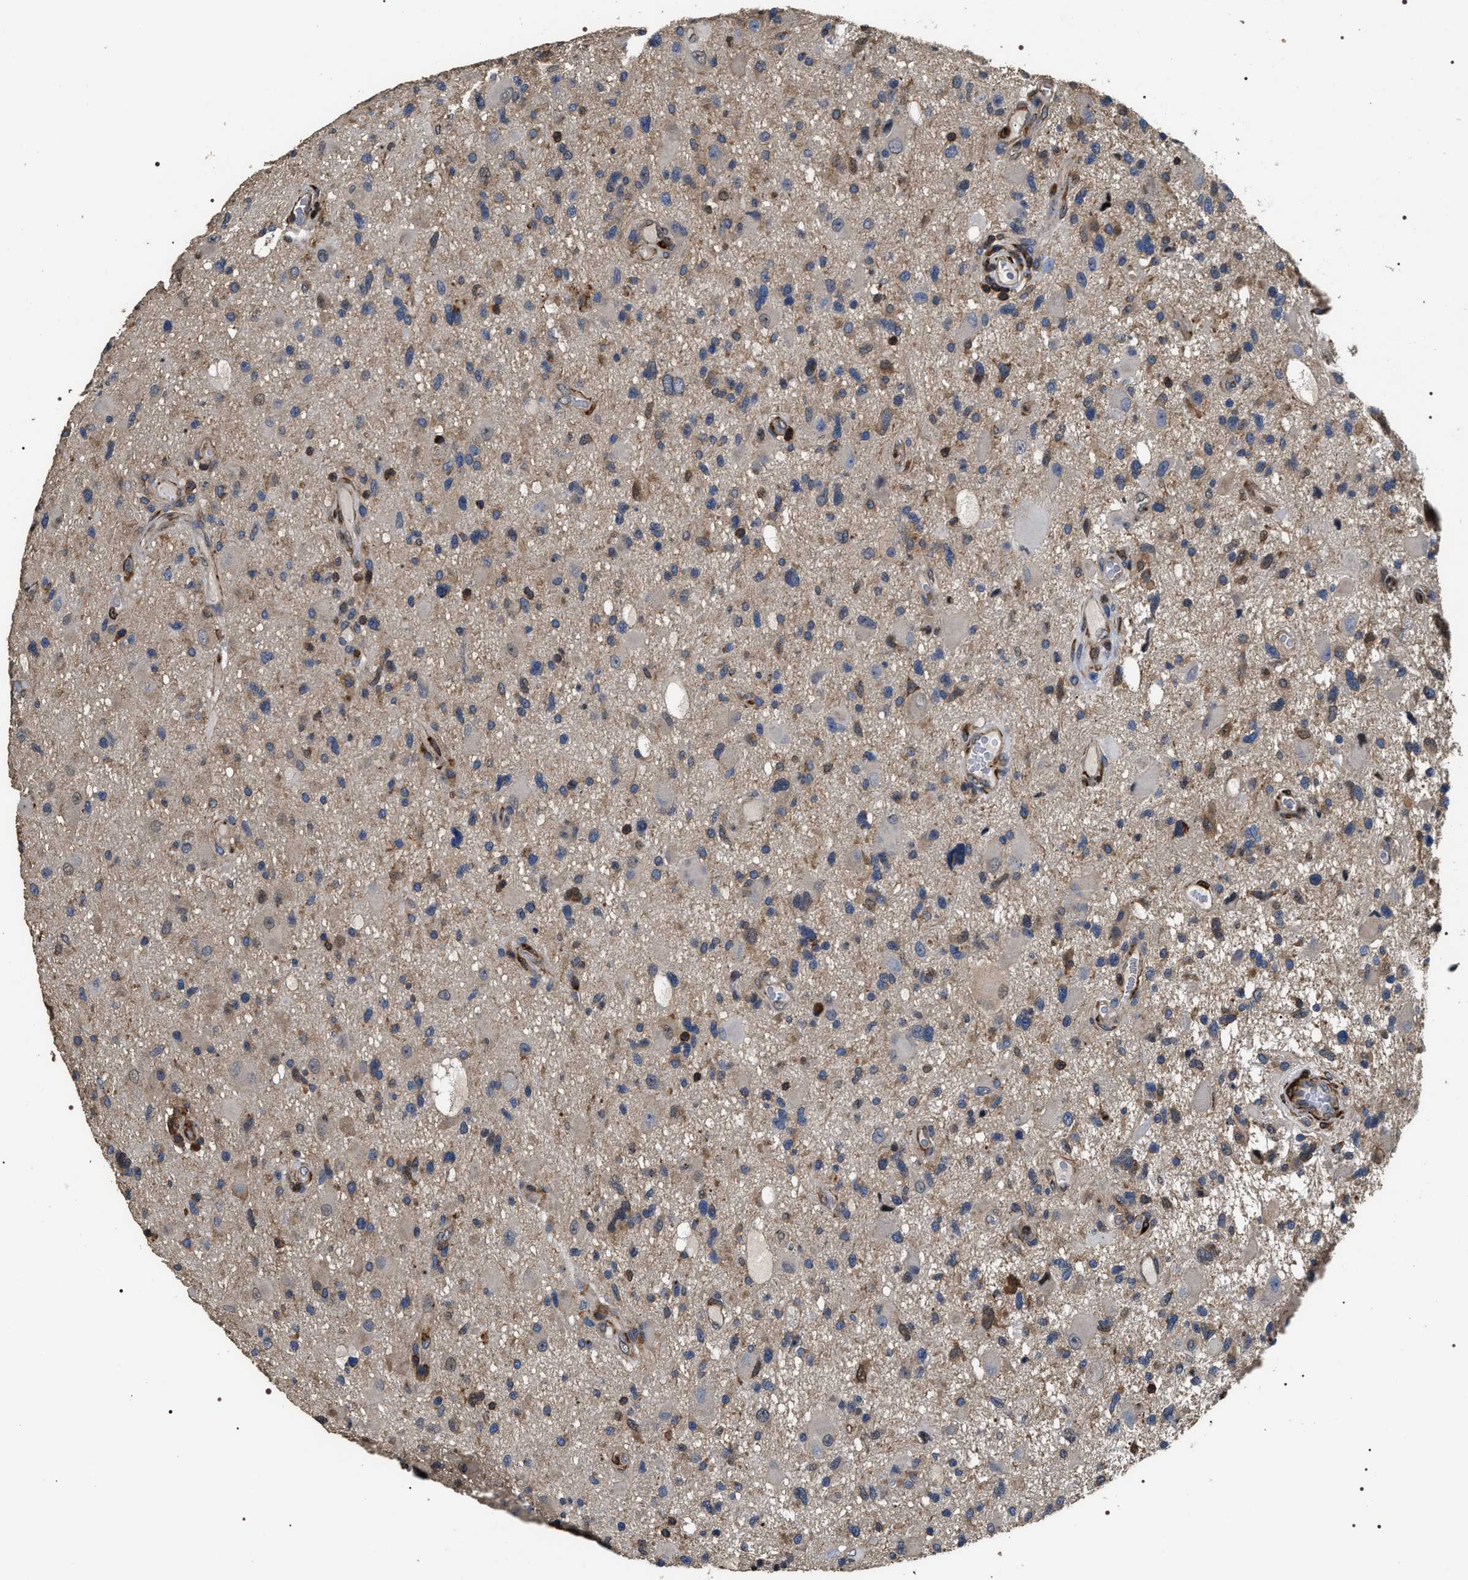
{"staining": {"intensity": "weak", "quantity": "25%-75%", "location": "cytoplasmic/membranous"}, "tissue": "glioma", "cell_type": "Tumor cells", "image_type": "cancer", "snomed": [{"axis": "morphology", "description": "Glioma, malignant, High grade"}, {"axis": "topography", "description": "Brain"}], "caption": "IHC staining of glioma, which demonstrates low levels of weak cytoplasmic/membranous expression in about 25%-75% of tumor cells indicating weak cytoplasmic/membranous protein staining. The staining was performed using DAB (3,3'-diaminobenzidine) (brown) for protein detection and nuclei were counterstained in hematoxylin (blue).", "gene": "ZC3HAV1L", "patient": {"sex": "male", "age": 33}}